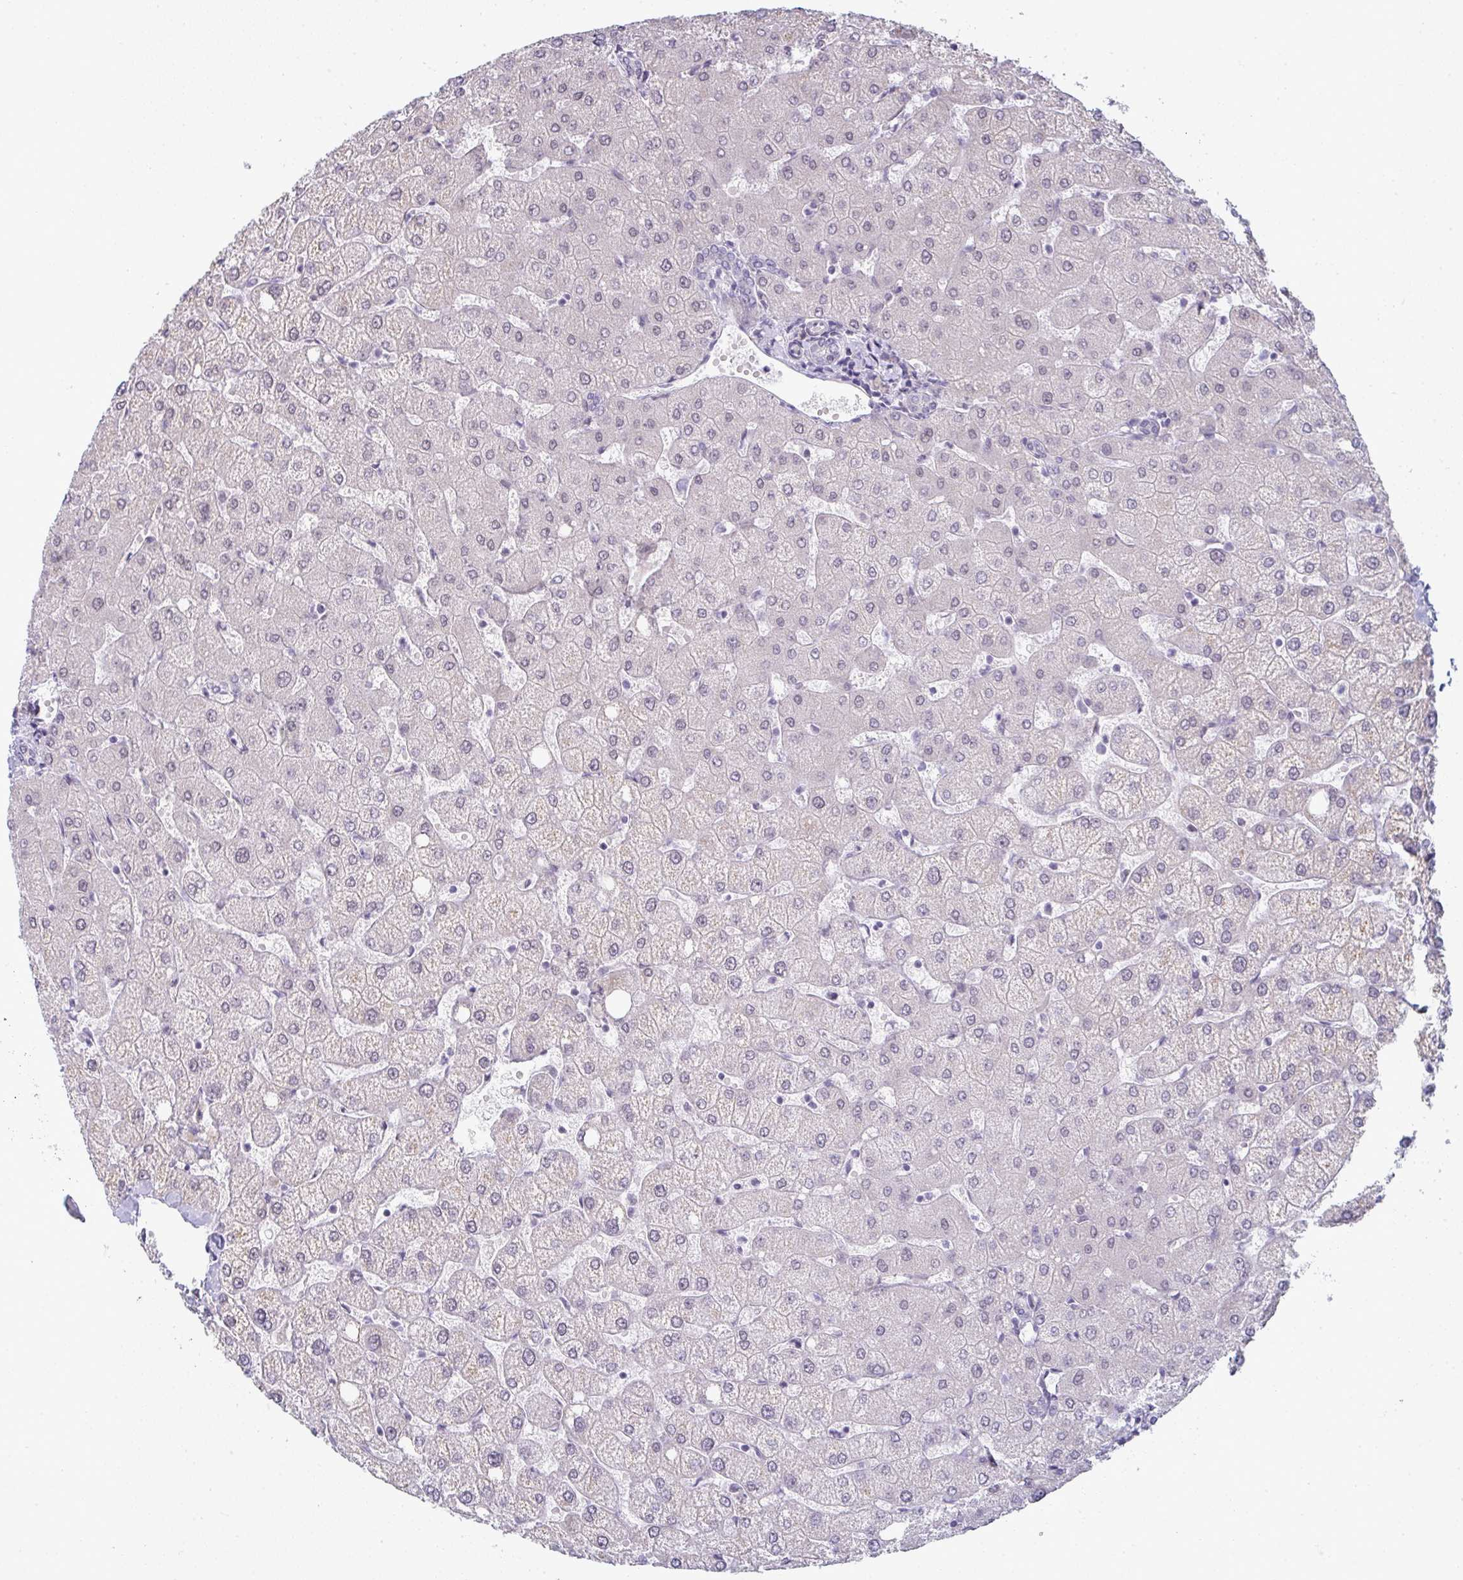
{"staining": {"intensity": "negative", "quantity": "none", "location": "none"}, "tissue": "liver", "cell_type": "Cholangiocytes", "image_type": "normal", "snomed": [{"axis": "morphology", "description": "Normal tissue, NOS"}, {"axis": "topography", "description": "Liver"}], "caption": "The photomicrograph reveals no staining of cholangiocytes in unremarkable liver. Brightfield microscopy of immunohistochemistry (IHC) stained with DAB (3,3'-diaminobenzidine) (brown) and hematoxylin (blue), captured at high magnification.", "gene": "TEX33", "patient": {"sex": "female", "age": 54}}